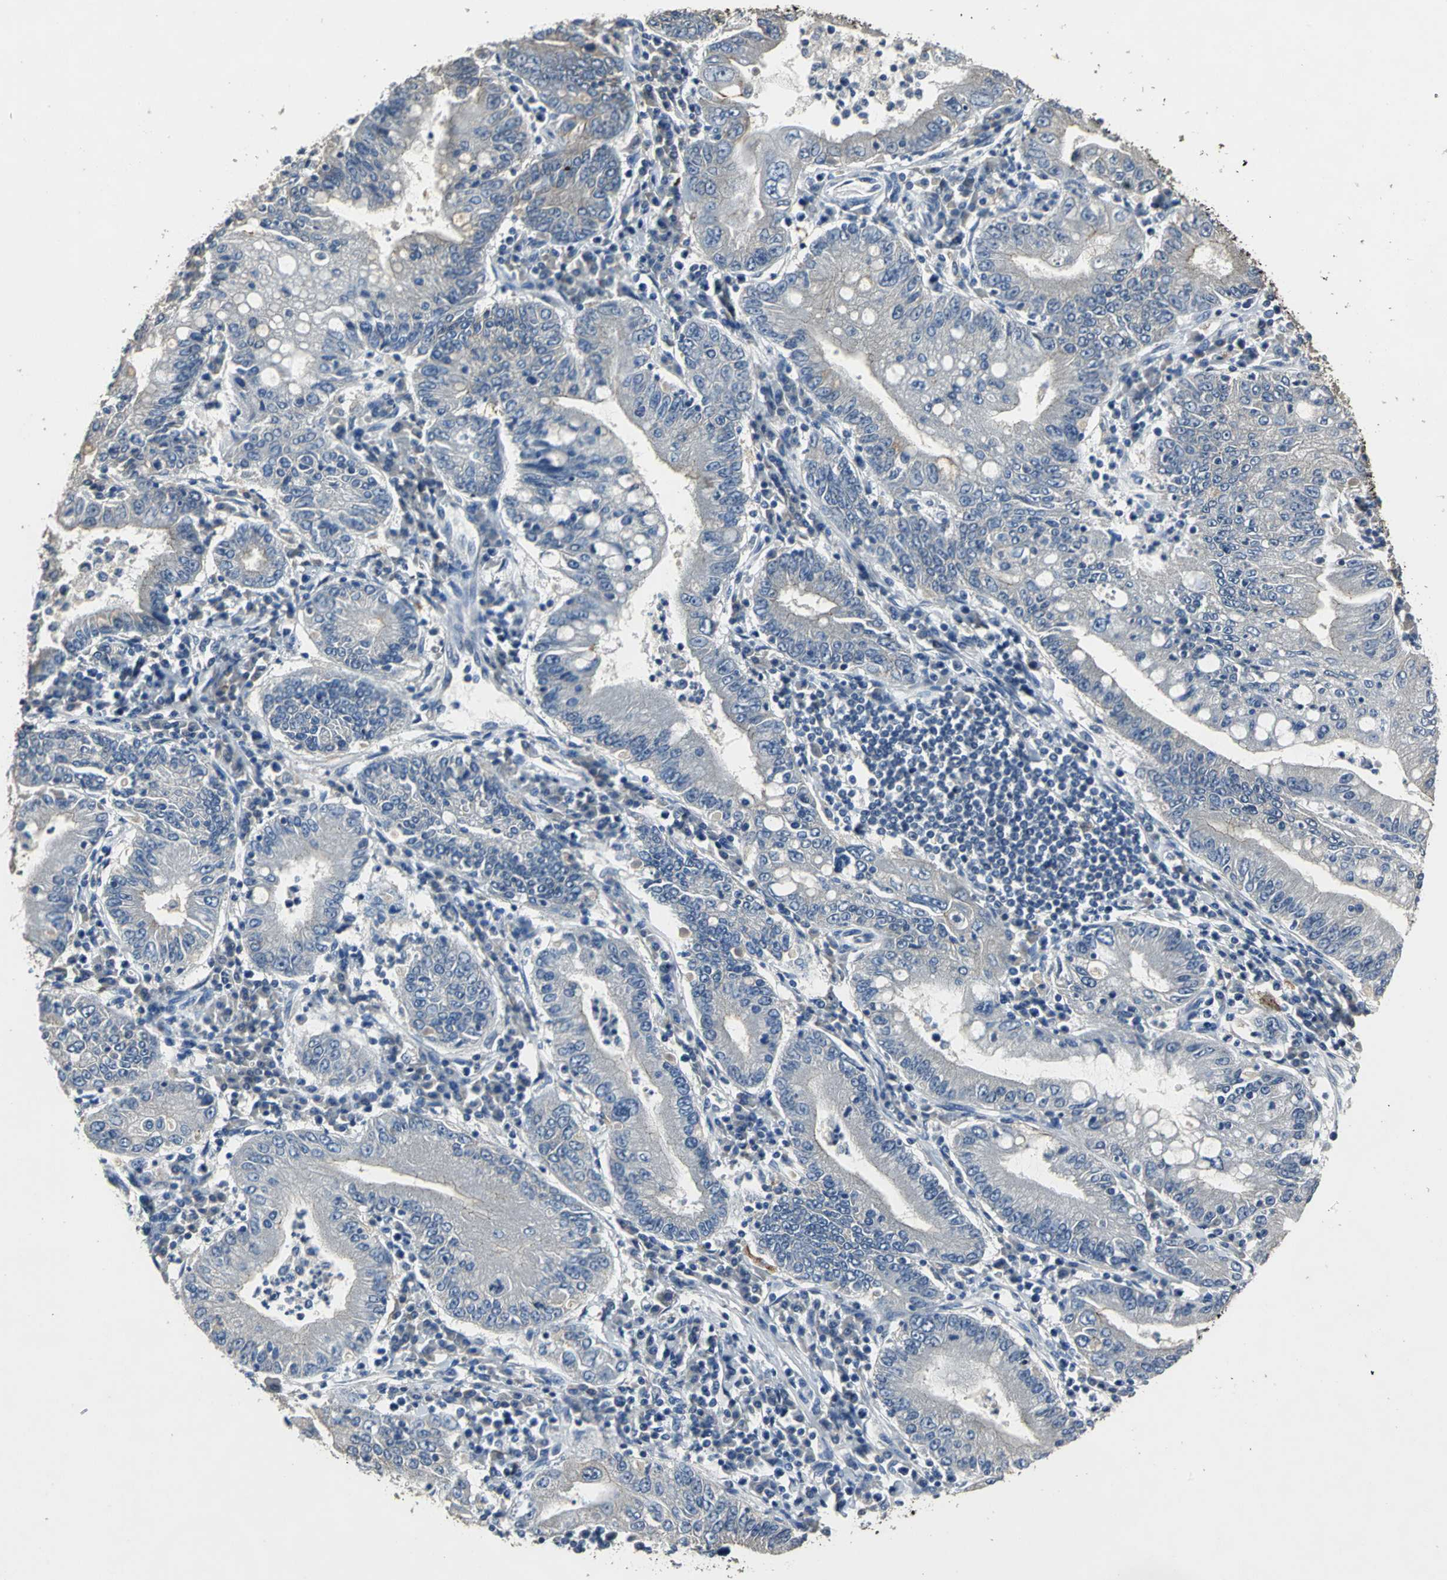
{"staining": {"intensity": "weak", "quantity": "25%-75%", "location": "cytoplasmic/membranous"}, "tissue": "stomach cancer", "cell_type": "Tumor cells", "image_type": "cancer", "snomed": [{"axis": "morphology", "description": "Normal tissue, NOS"}, {"axis": "morphology", "description": "Adenocarcinoma, NOS"}, {"axis": "topography", "description": "Esophagus"}, {"axis": "topography", "description": "Stomach, upper"}, {"axis": "topography", "description": "Peripheral nerve tissue"}], "caption": "Stomach adenocarcinoma was stained to show a protein in brown. There is low levels of weak cytoplasmic/membranous staining in approximately 25%-75% of tumor cells.", "gene": "OCLN", "patient": {"sex": "male", "age": 62}}